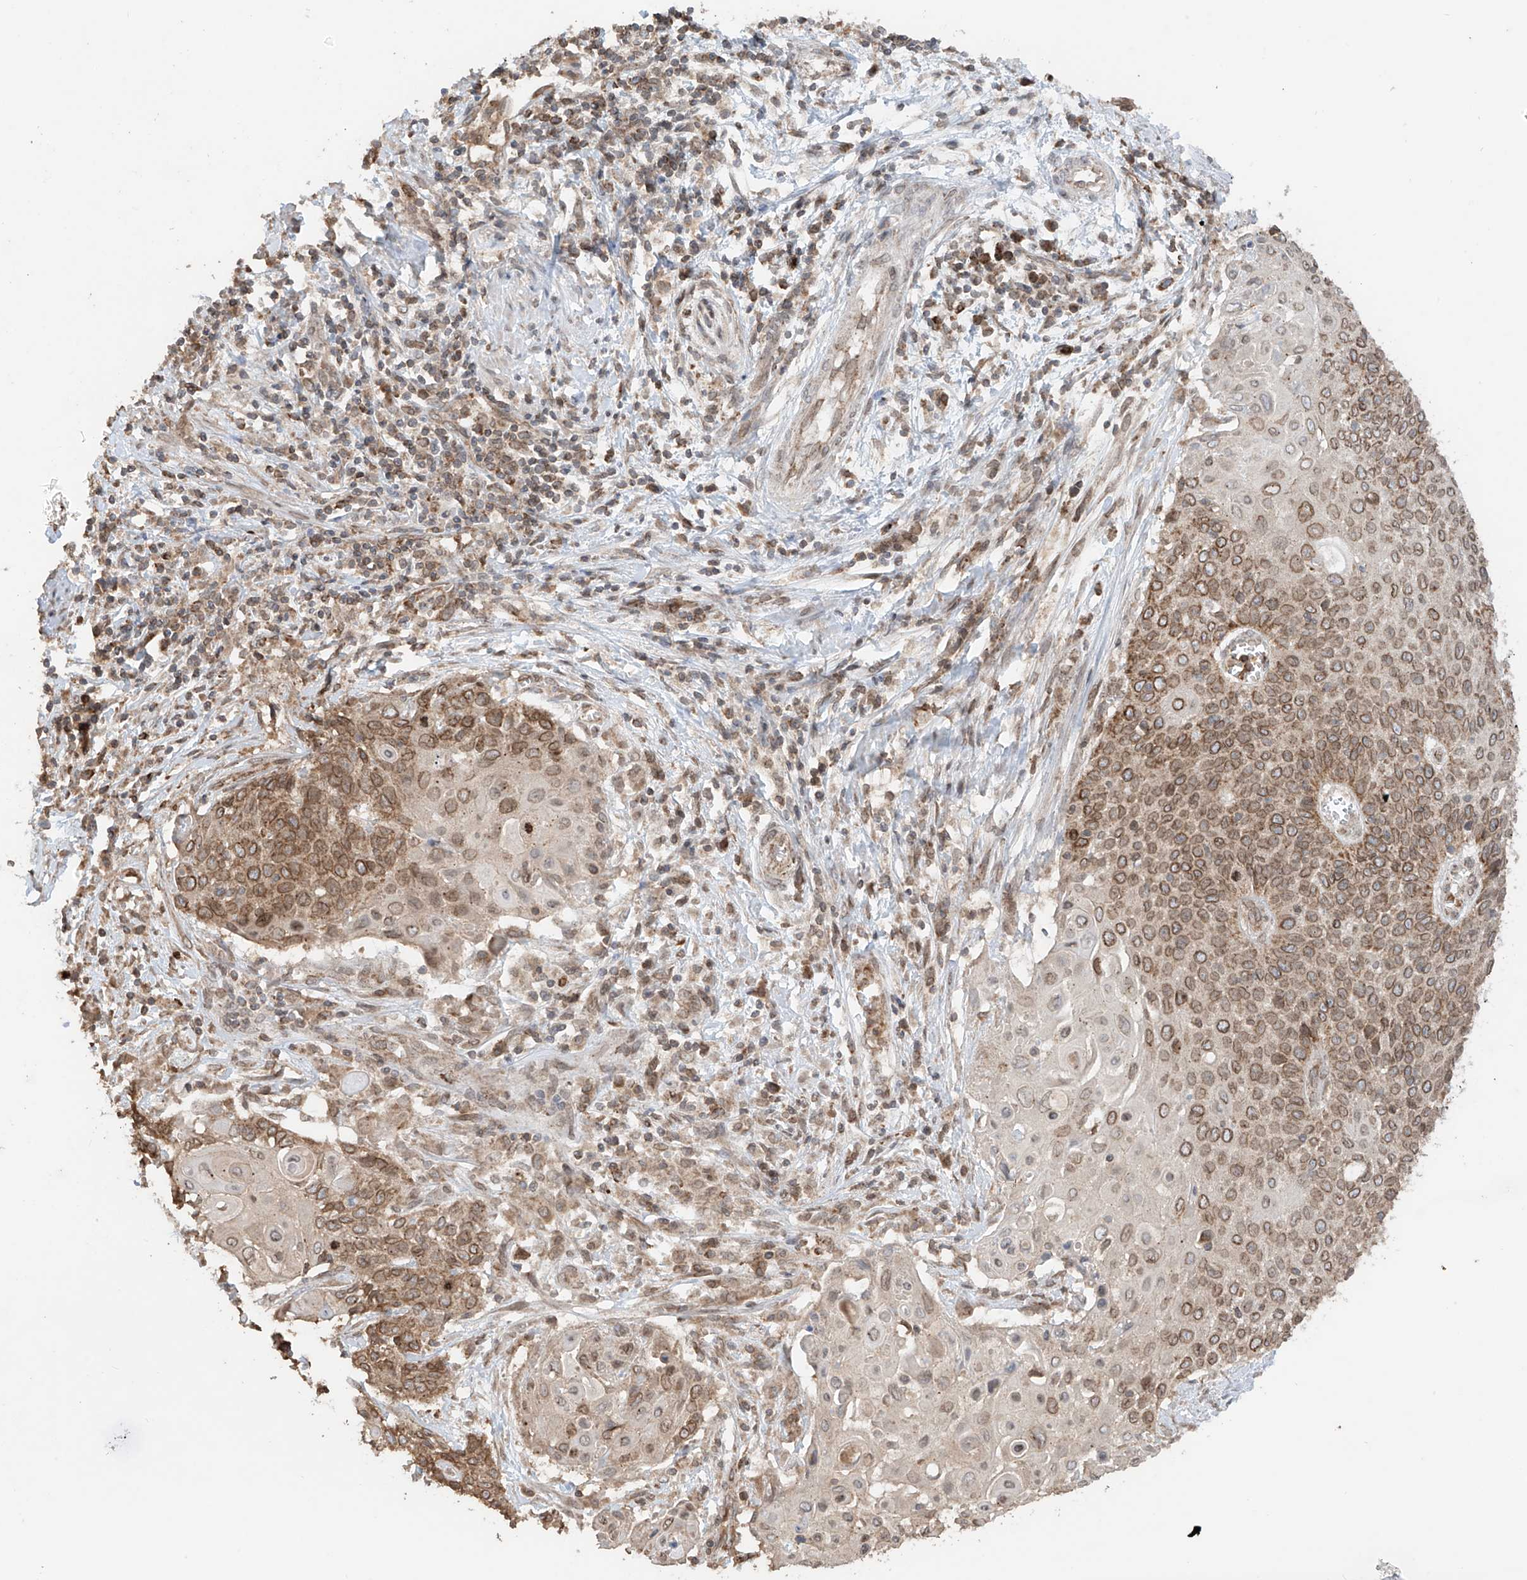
{"staining": {"intensity": "moderate", "quantity": "25%-75%", "location": "cytoplasmic/membranous,nuclear"}, "tissue": "cervical cancer", "cell_type": "Tumor cells", "image_type": "cancer", "snomed": [{"axis": "morphology", "description": "Squamous cell carcinoma, NOS"}, {"axis": "topography", "description": "Cervix"}], "caption": "Cervical squamous cell carcinoma was stained to show a protein in brown. There is medium levels of moderate cytoplasmic/membranous and nuclear positivity in about 25%-75% of tumor cells.", "gene": "AHCTF1", "patient": {"sex": "female", "age": 39}}